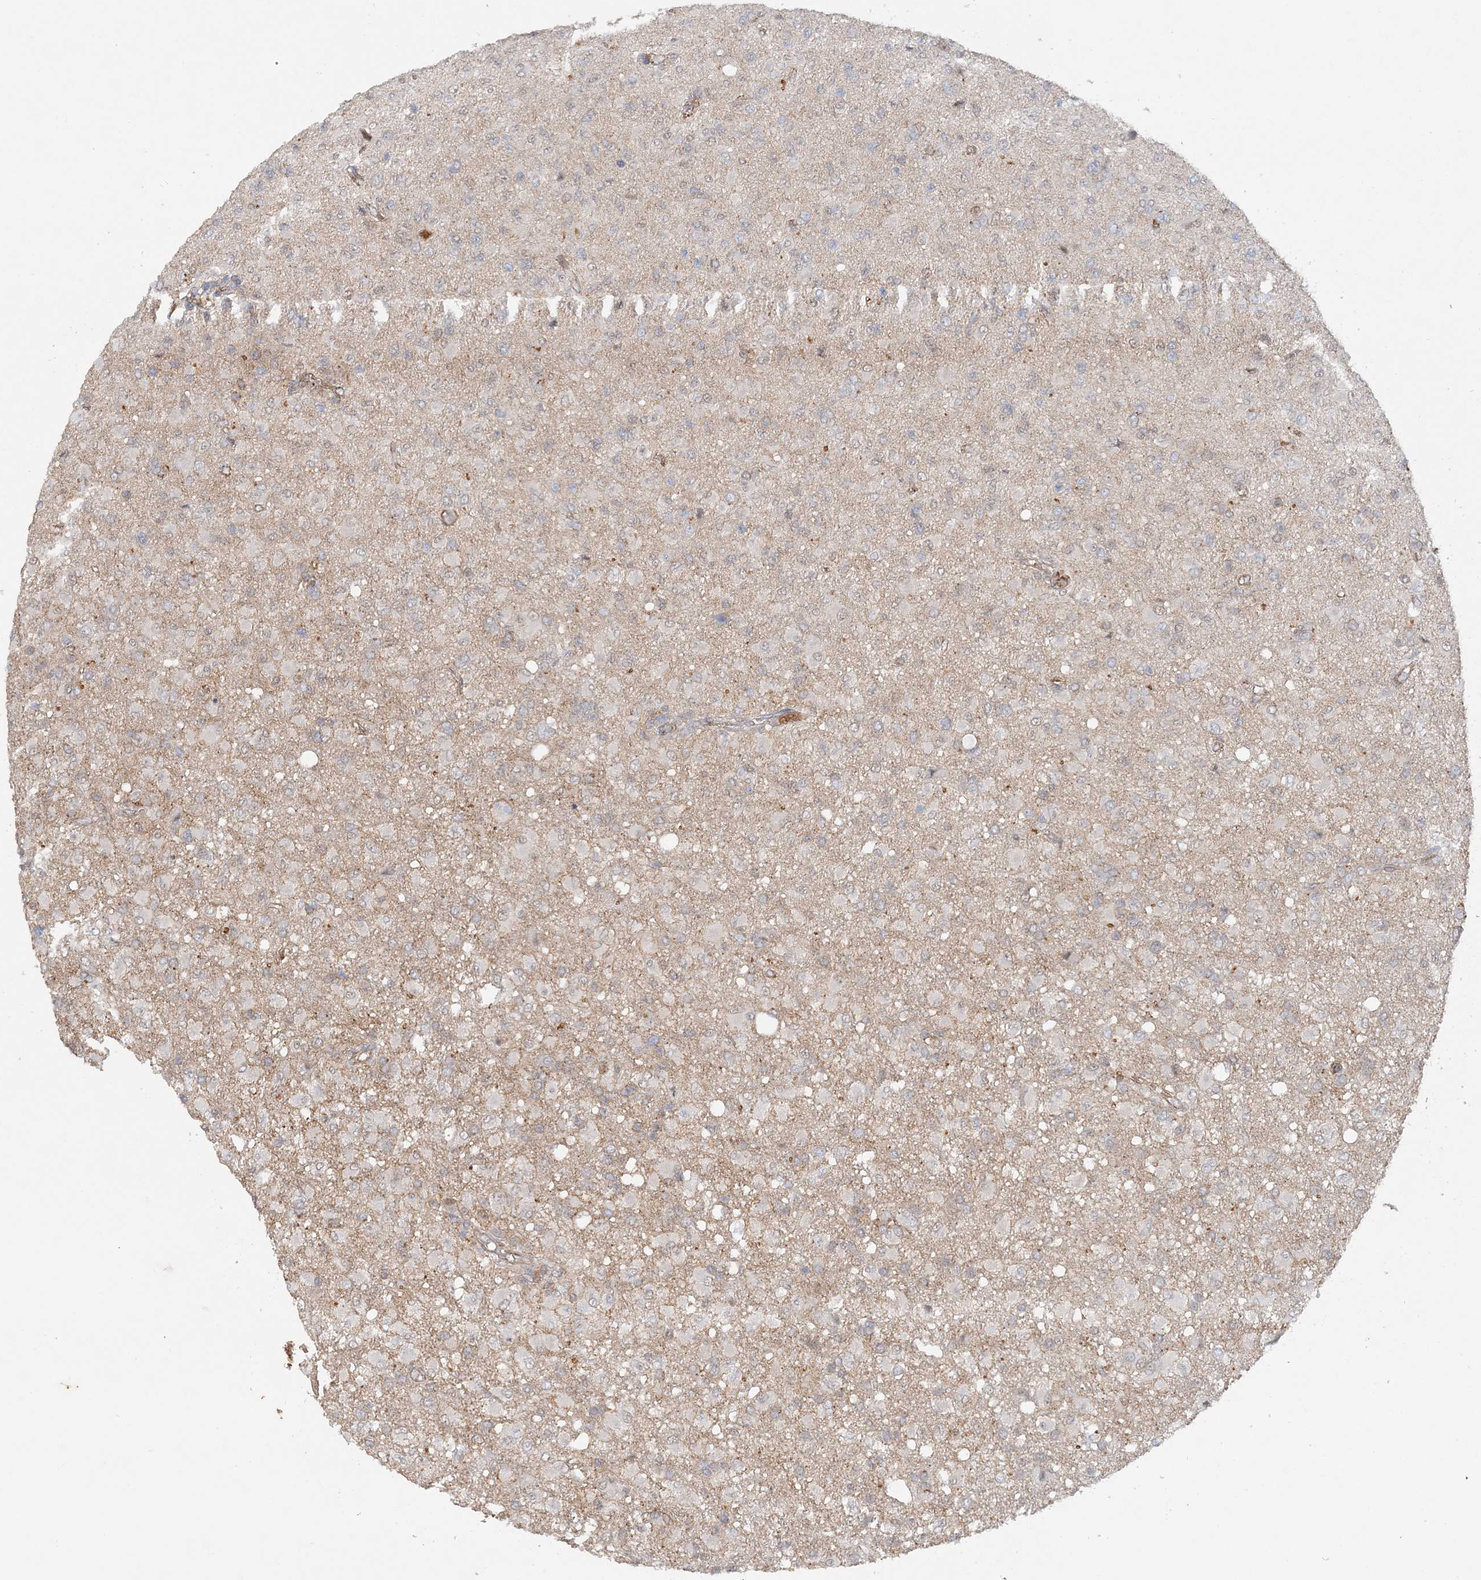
{"staining": {"intensity": "negative", "quantity": "none", "location": "none"}, "tissue": "glioma", "cell_type": "Tumor cells", "image_type": "cancer", "snomed": [{"axis": "morphology", "description": "Glioma, malignant, High grade"}, {"axis": "topography", "description": "Brain"}], "caption": "Protein analysis of glioma demonstrates no significant expression in tumor cells.", "gene": "MAT2B", "patient": {"sex": "female", "age": 57}}